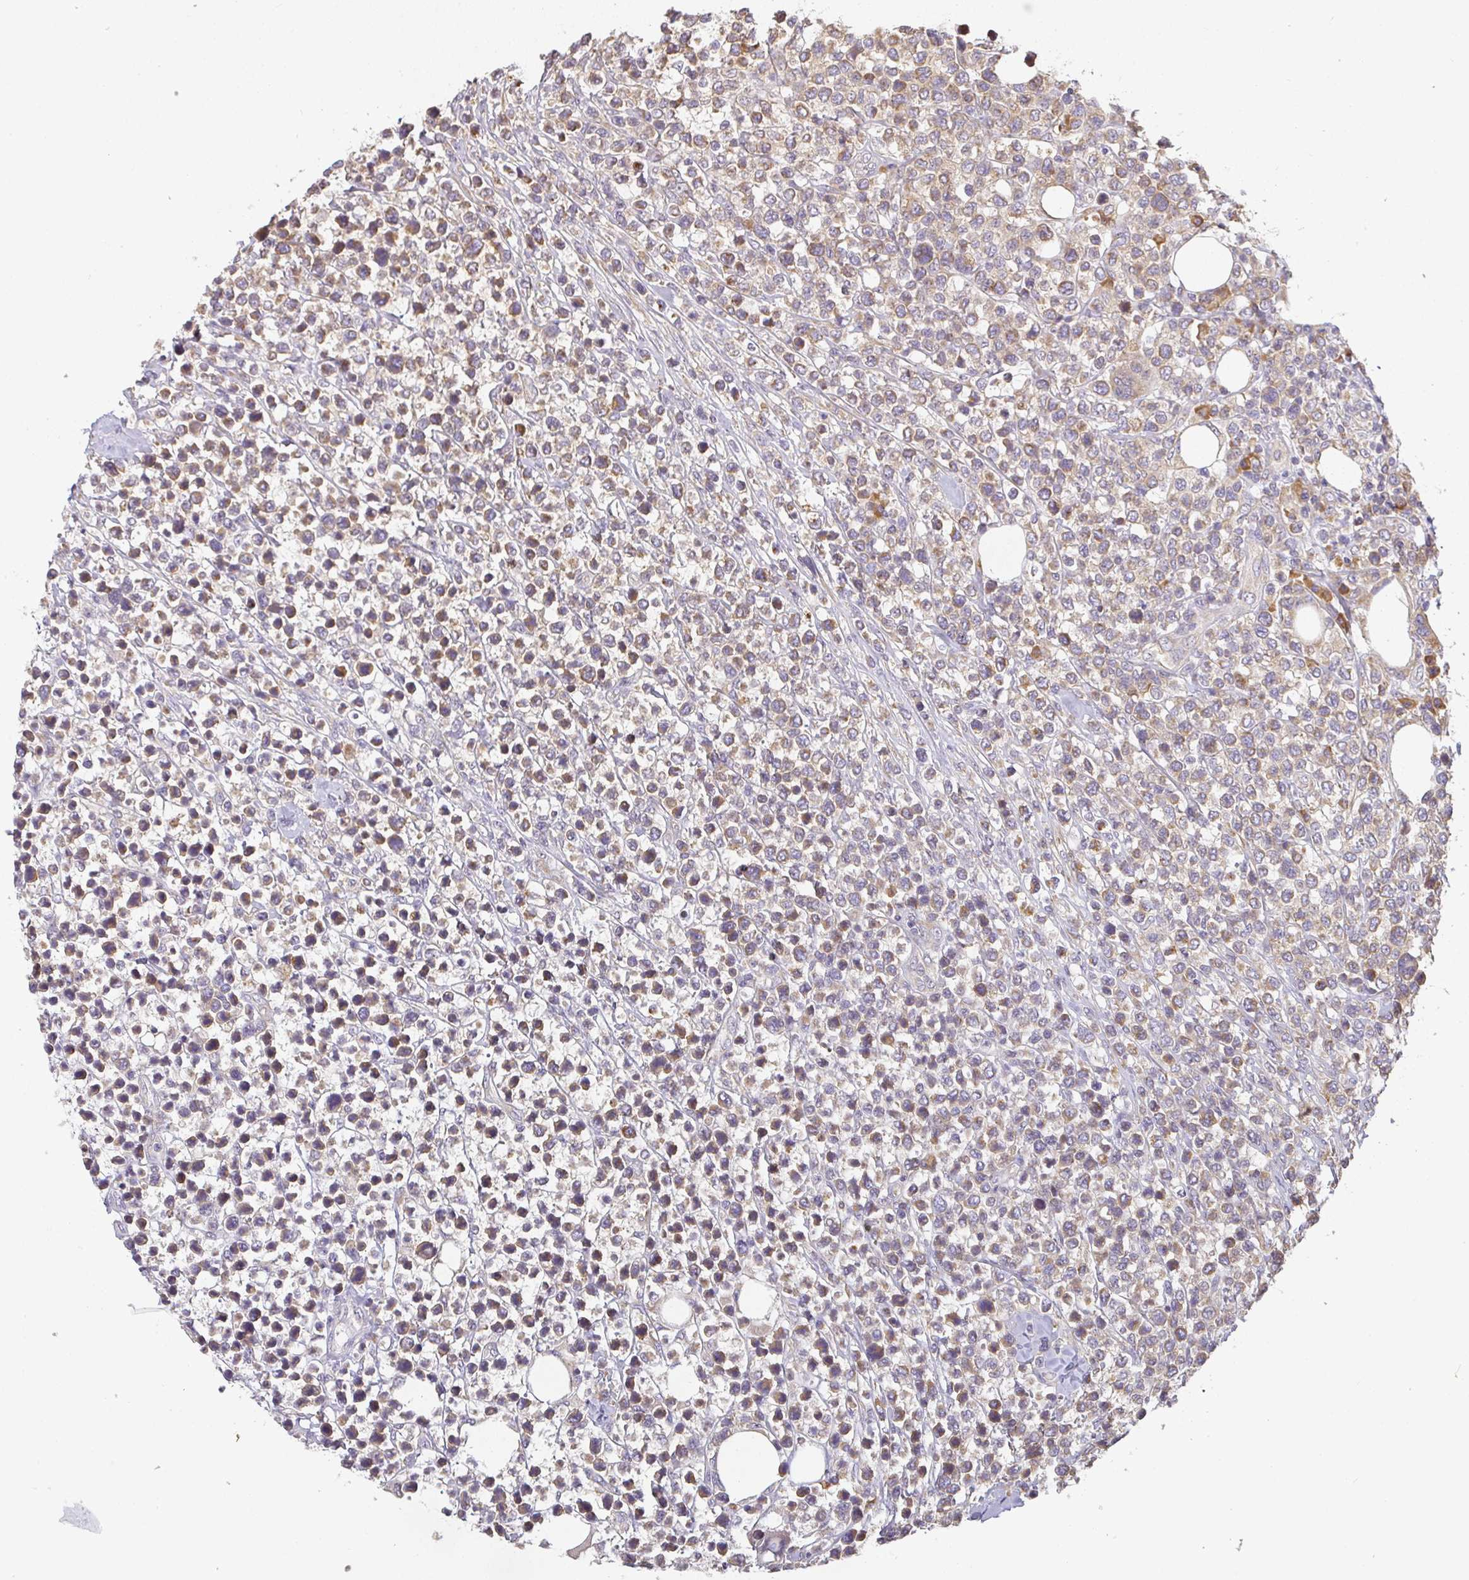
{"staining": {"intensity": "weak", "quantity": ">75%", "location": "cytoplasmic/membranous"}, "tissue": "lymphoma", "cell_type": "Tumor cells", "image_type": "cancer", "snomed": [{"axis": "morphology", "description": "Malignant lymphoma, non-Hodgkin's type, High grade"}, {"axis": "topography", "description": "Soft tissue"}], "caption": "High-grade malignant lymphoma, non-Hodgkin's type was stained to show a protein in brown. There is low levels of weak cytoplasmic/membranous positivity in approximately >75% of tumor cells.", "gene": "SLC35B3", "patient": {"sex": "female", "age": 56}}